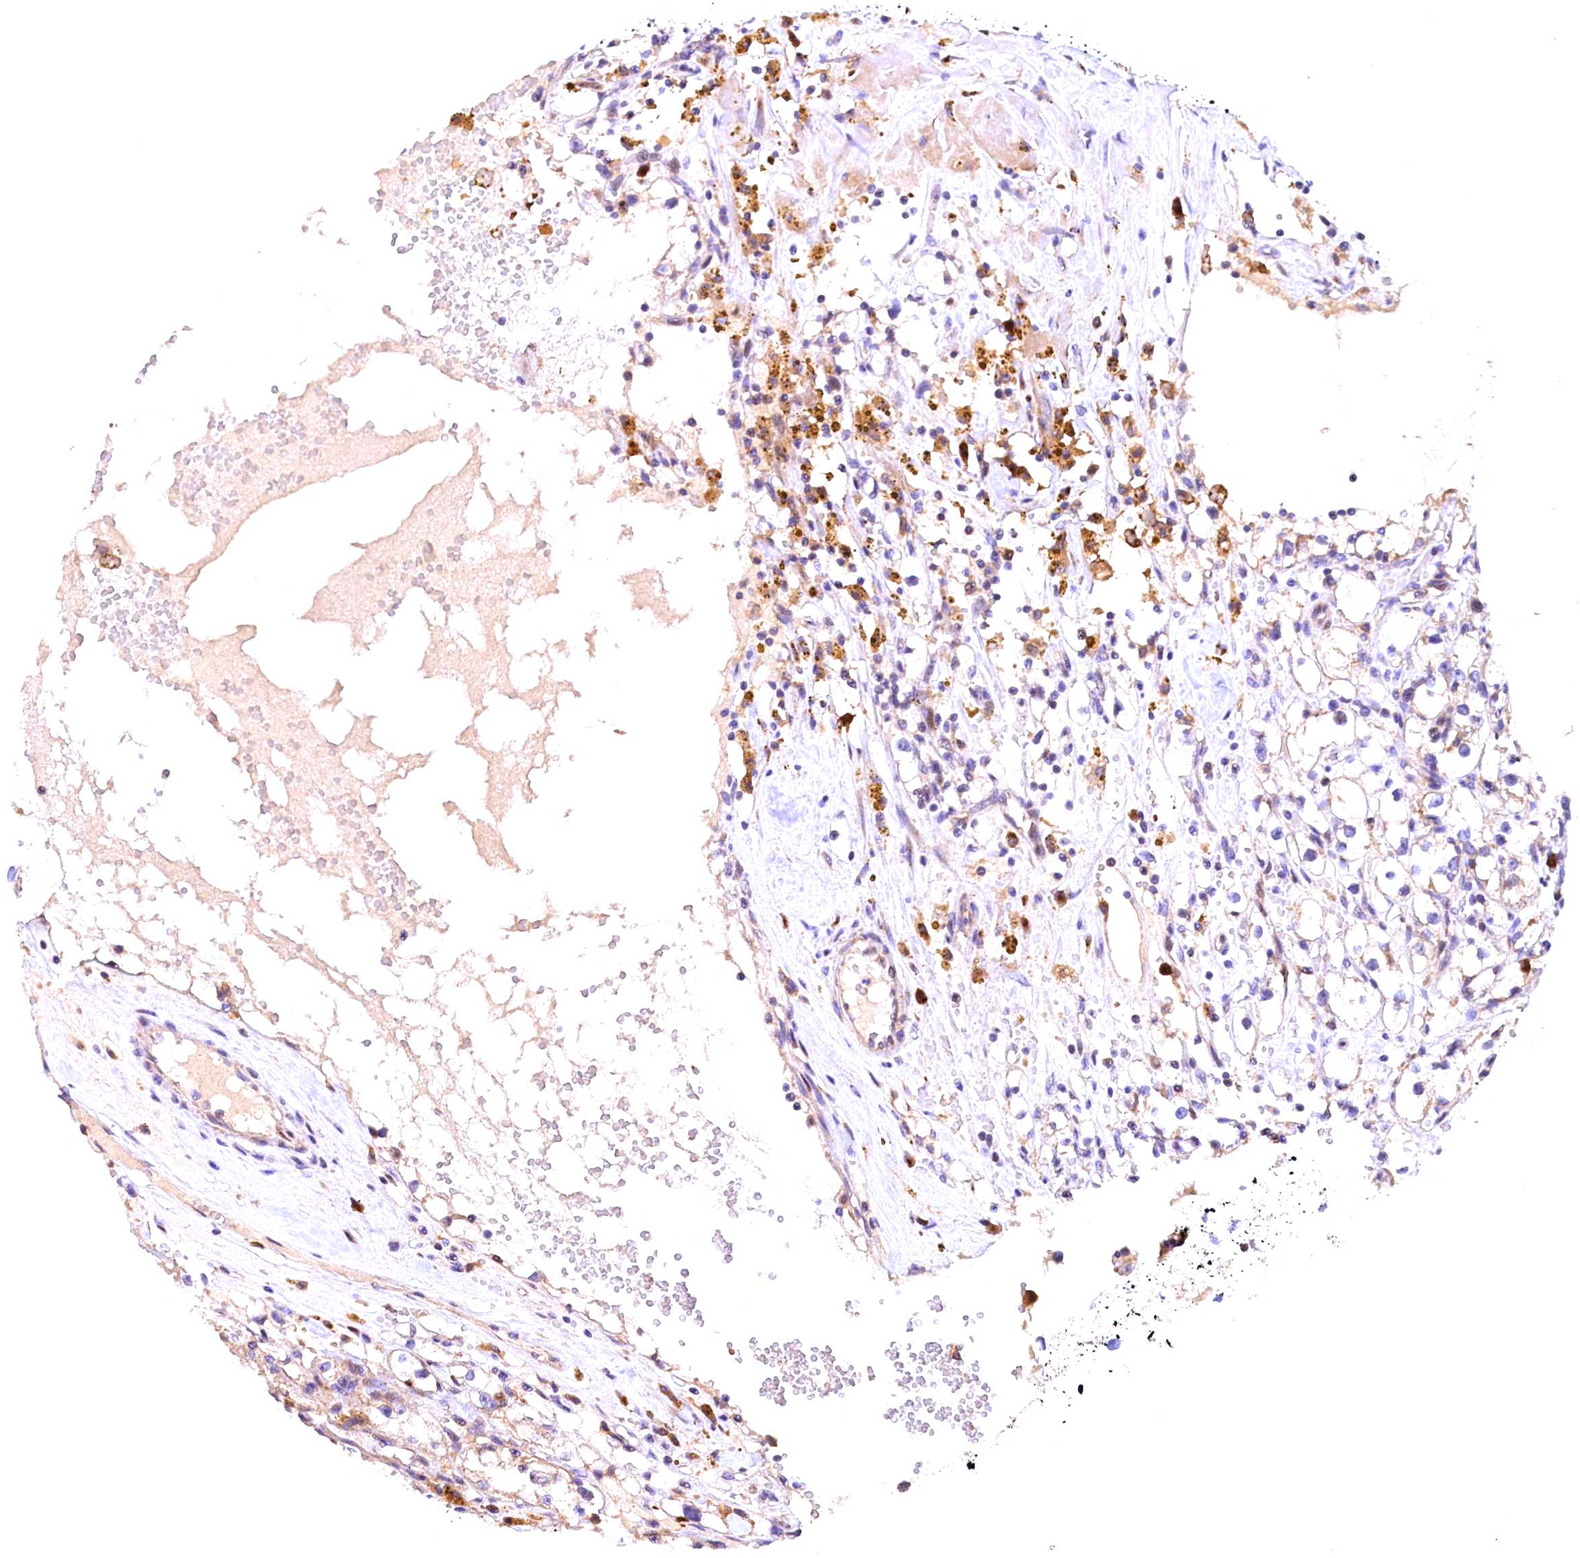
{"staining": {"intensity": "negative", "quantity": "none", "location": "none"}, "tissue": "renal cancer", "cell_type": "Tumor cells", "image_type": "cancer", "snomed": [{"axis": "morphology", "description": "Adenocarcinoma, NOS"}, {"axis": "topography", "description": "Kidney"}], "caption": "Tumor cells show no significant staining in renal adenocarcinoma.", "gene": "NAIP", "patient": {"sex": "male", "age": 56}}